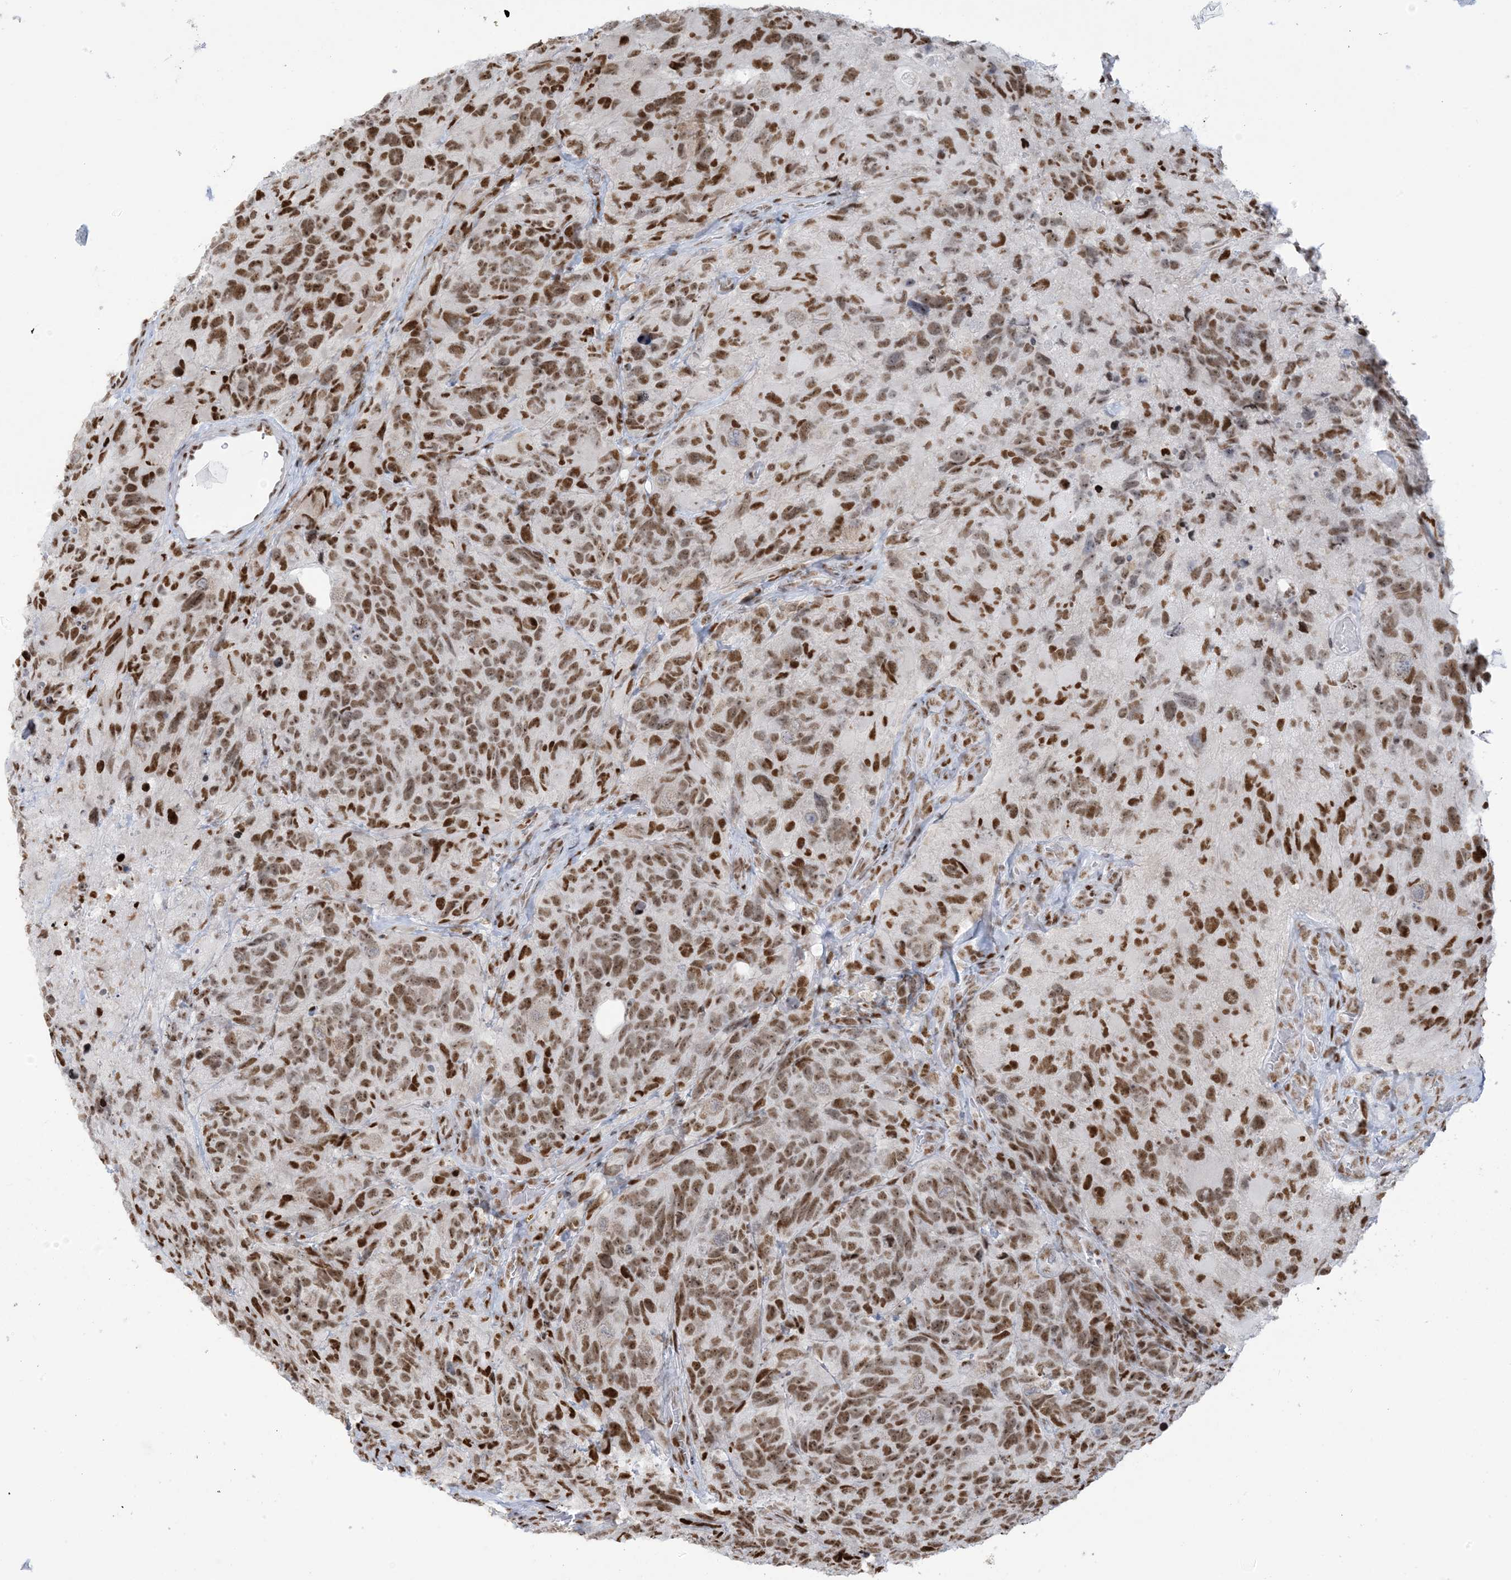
{"staining": {"intensity": "moderate", "quantity": ">75%", "location": "nuclear"}, "tissue": "glioma", "cell_type": "Tumor cells", "image_type": "cancer", "snomed": [{"axis": "morphology", "description": "Glioma, malignant, High grade"}, {"axis": "topography", "description": "Brain"}], "caption": "IHC staining of high-grade glioma (malignant), which exhibits medium levels of moderate nuclear positivity in approximately >75% of tumor cells indicating moderate nuclear protein positivity. The staining was performed using DAB (brown) for protein detection and nuclei were counterstained in hematoxylin (blue).", "gene": "STAG1", "patient": {"sex": "male", "age": 69}}